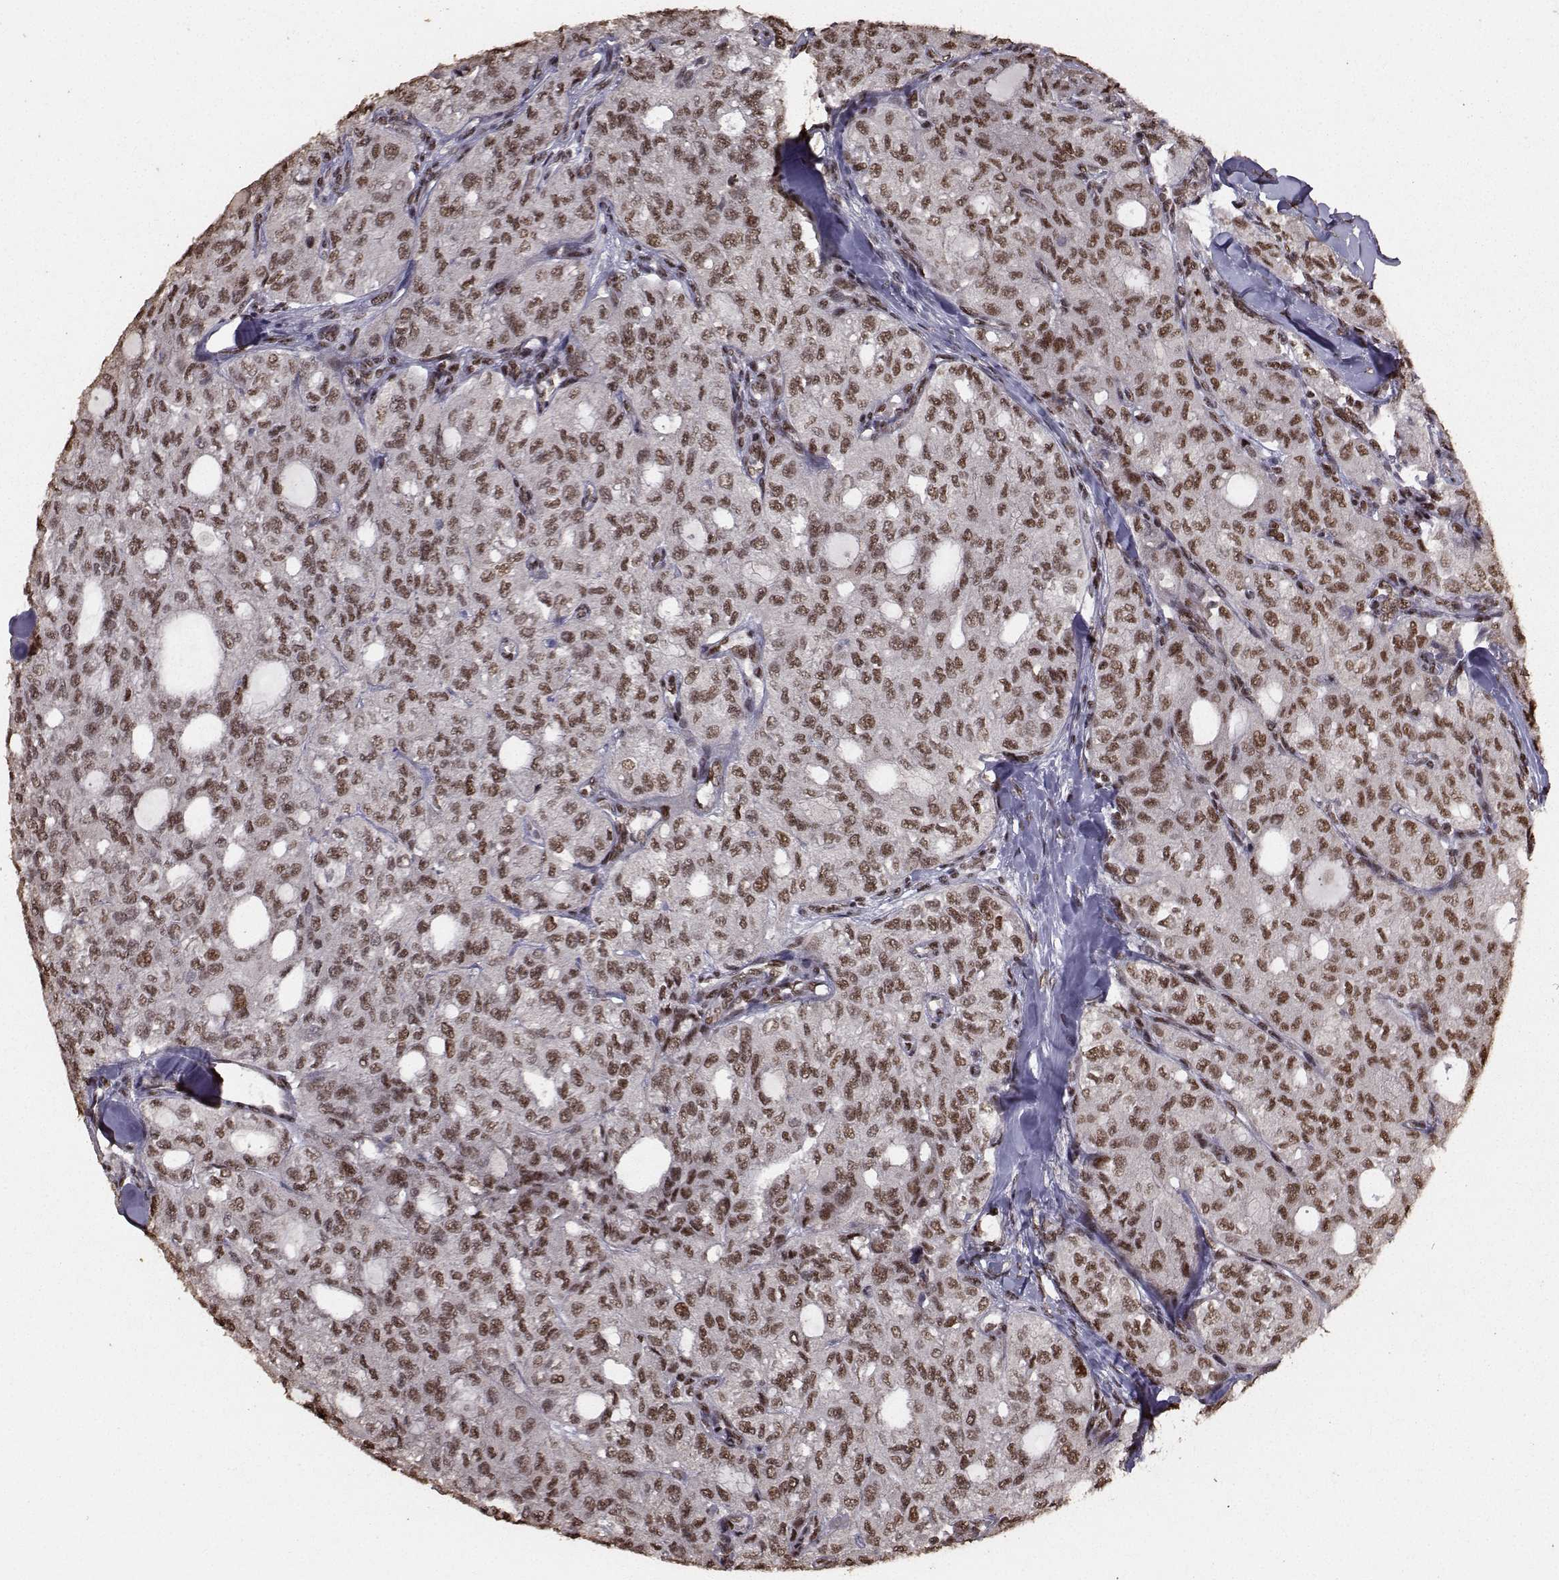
{"staining": {"intensity": "strong", "quantity": "25%-75%", "location": "nuclear"}, "tissue": "thyroid cancer", "cell_type": "Tumor cells", "image_type": "cancer", "snomed": [{"axis": "morphology", "description": "Follicular adenoma carcinoma, NOS"}, {"axis": "topography", "description": "Thyroid gland"}], "caption": "High-power microscopy captured an IHC image of thyroid cancer, revealing strong nuclear staining in about 25%-75% of tumor cells.", "gene": "SF1", "patient": {"sex": "male", "age": 75}}